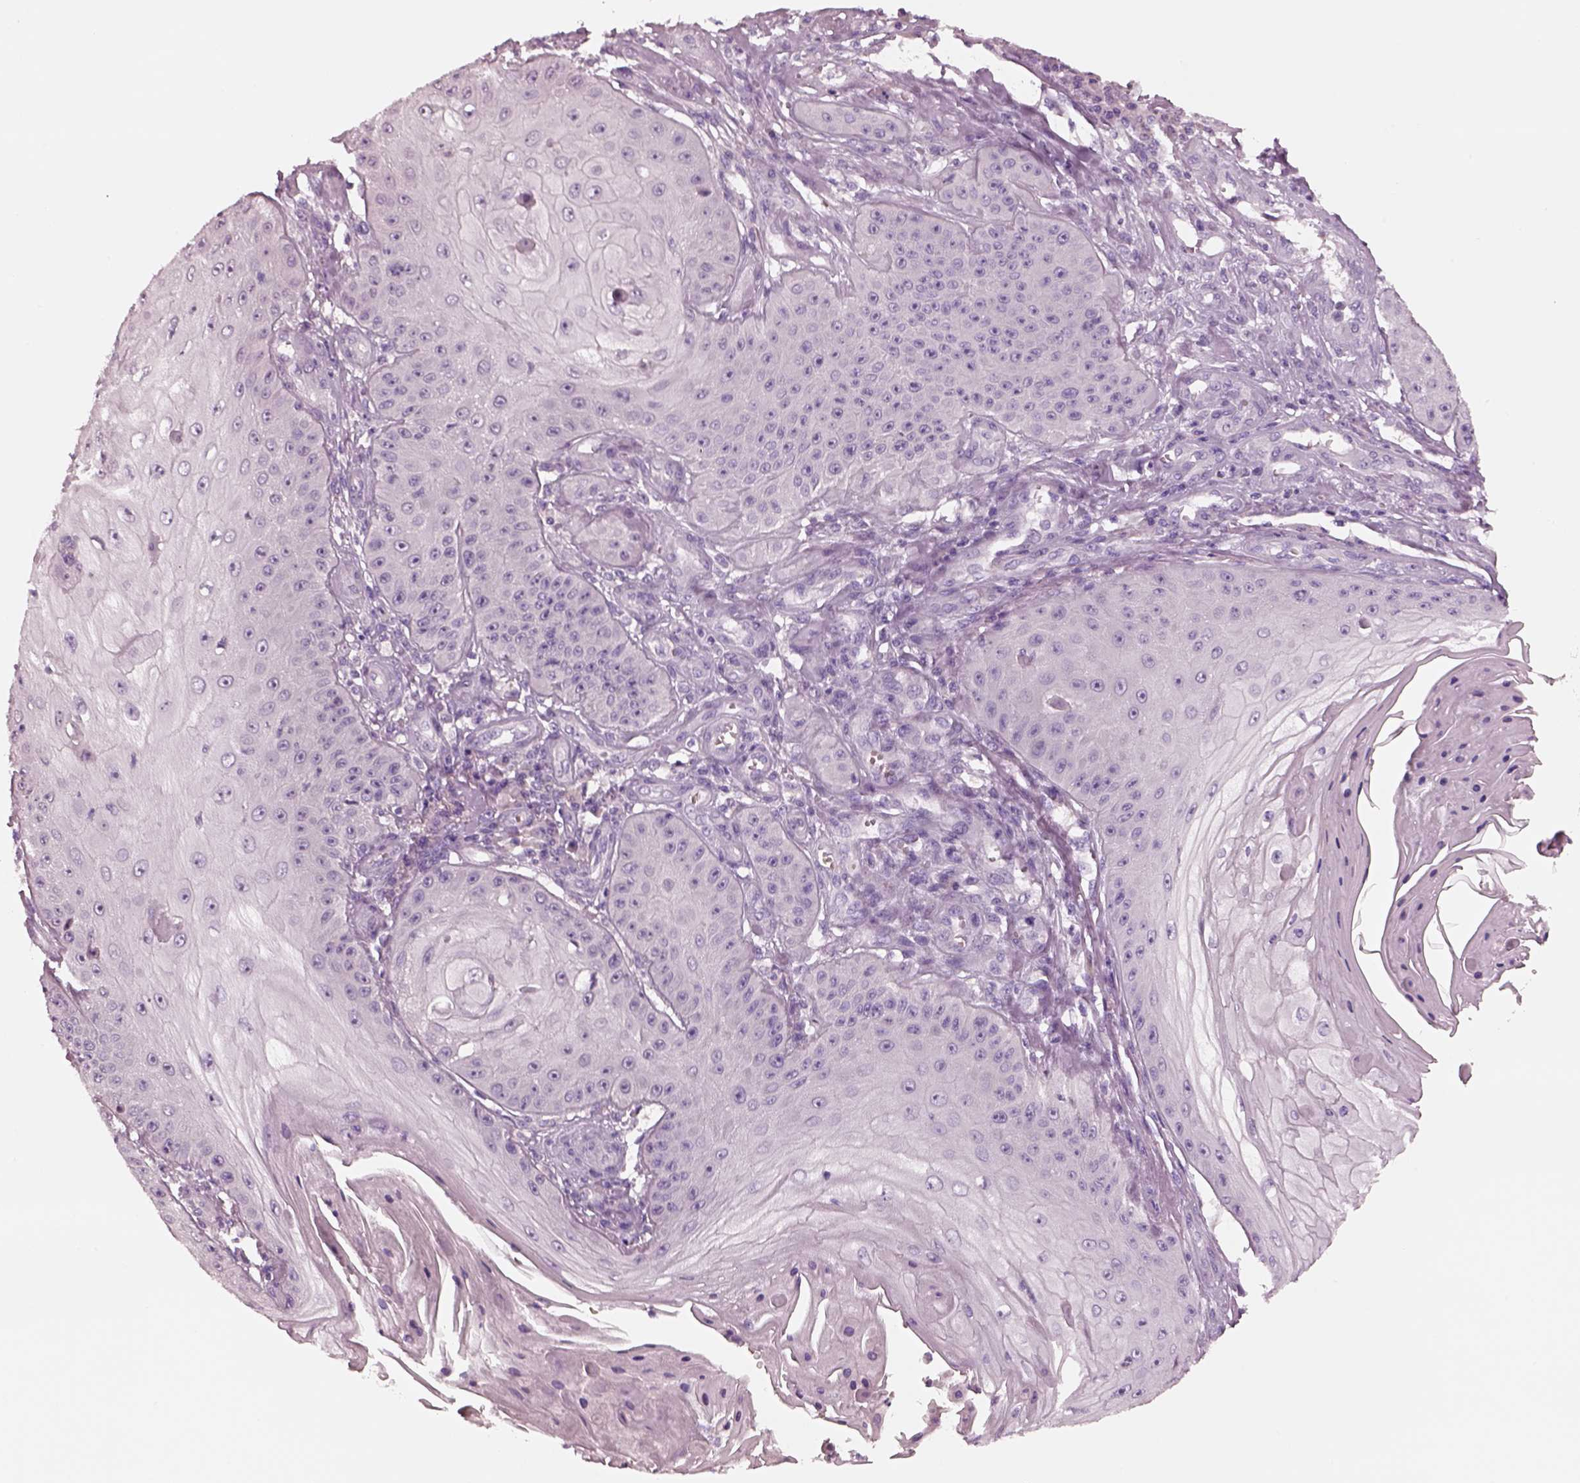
{"staining": {"intensity": "negative", "quantity": "none", "location": "none"}, "tissue": "skin cancer", "cell_type": "Tumor cells", "image_type": "cancer", "snomed": [{"axis": "morphology", "description": "Squamous cell carcinoma, NOS"}, {"axis": "topography", "description": "Skin"}], "caption": "Immunohistochemistry (IHC) photomicrograph of skin cancer (squamous cell carcinoma) stained for a protein (brown), which displays no positivity in tumor cells. Nuclei are stained in blue.", "gene": "ELSPBP1", "patient": {"sex": "male", "age": 70}}